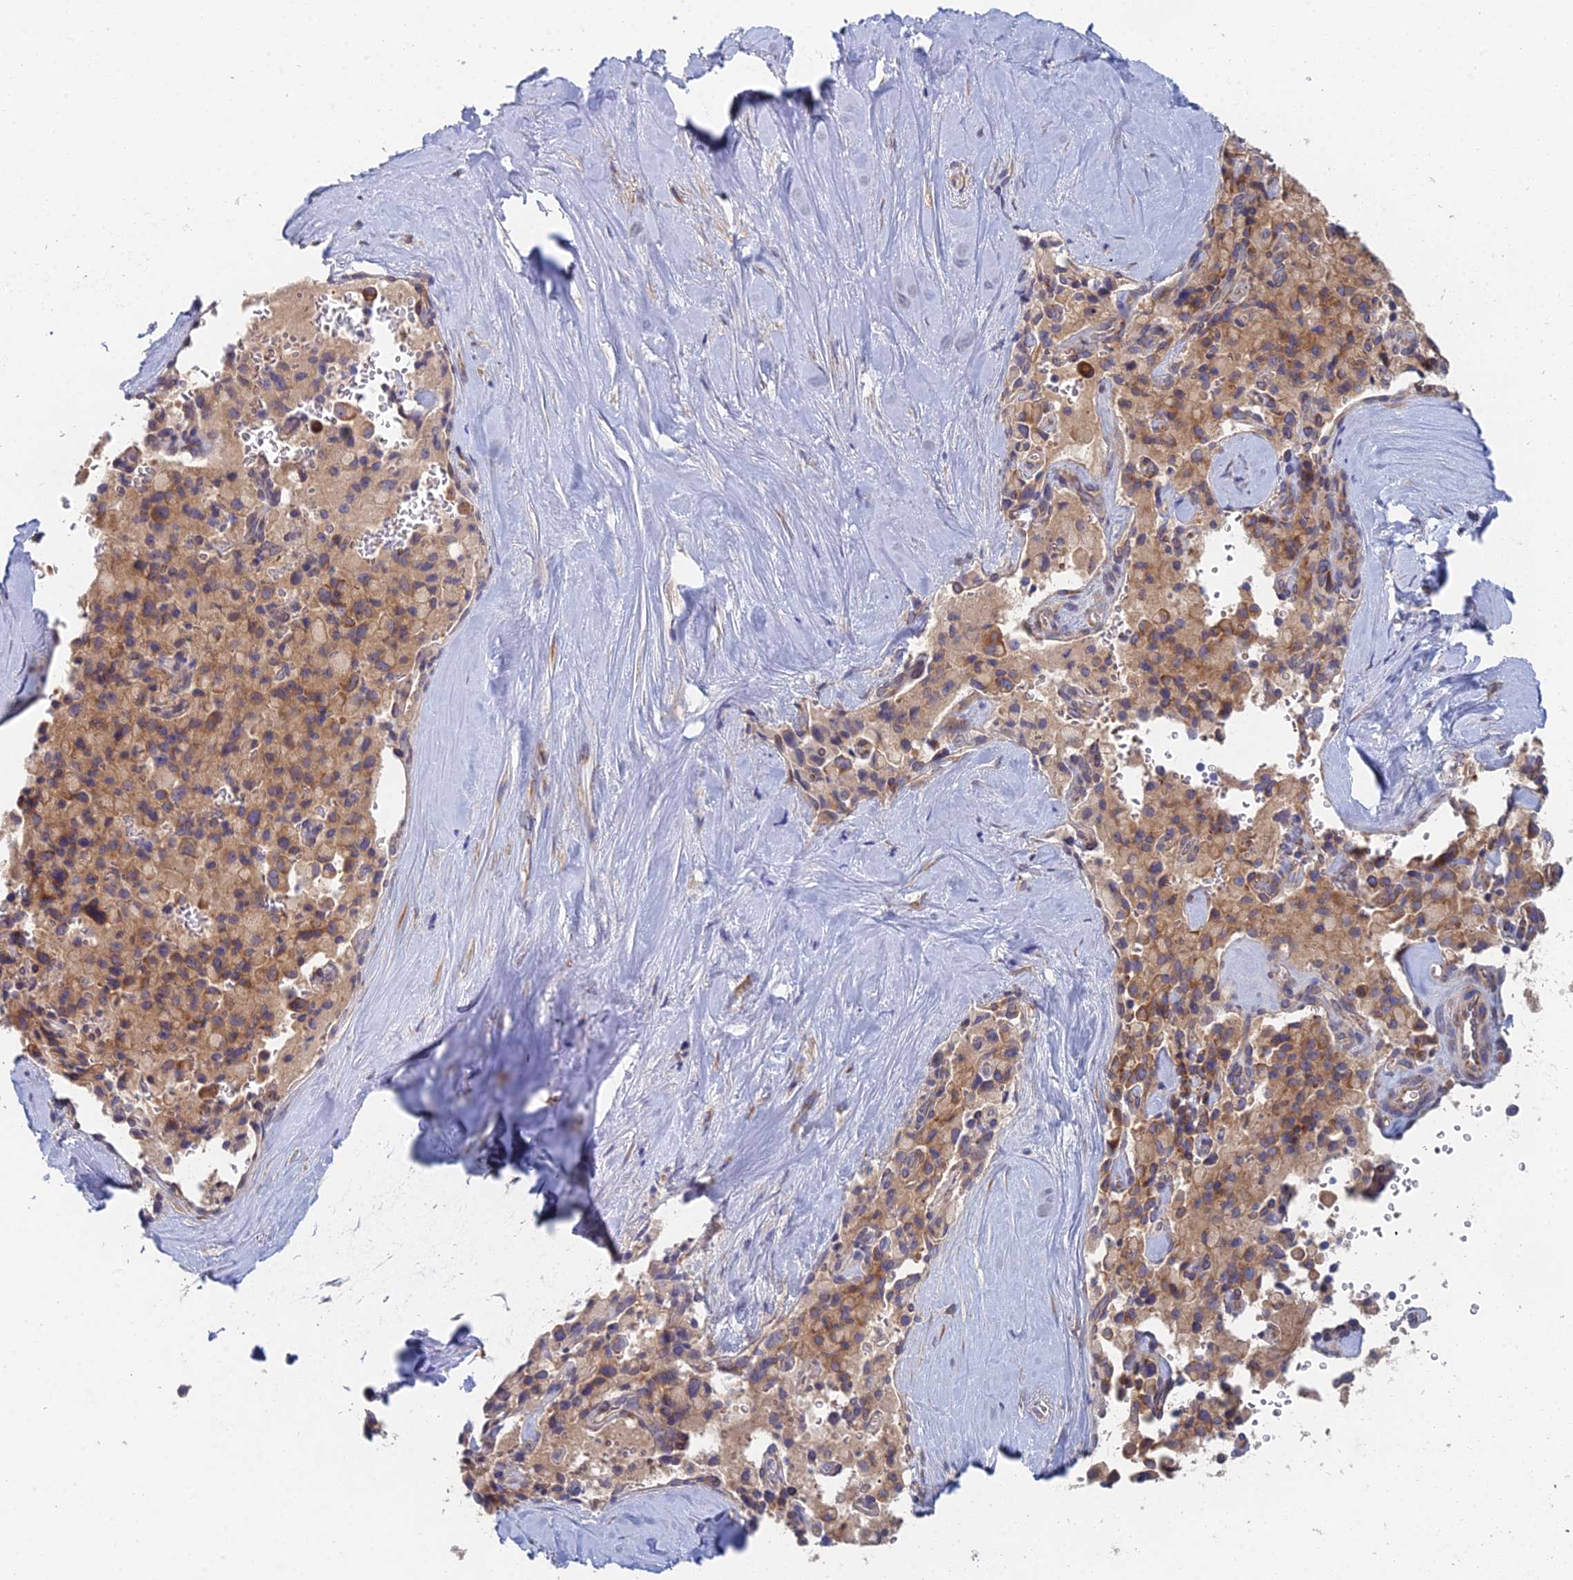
{"staining": {"intensity": "moderate", "quantity": ">75%", "location": "cytoplasmic/membranous"}, "tissue": "pancreatic cancer", "cell_type": "Tumor cells", "image_type": "cancer", "snomed": [{"axis": "morphology", "description": "Adenocarcinoma, NOS"}, {"axis": "topography", "description": "Pancreas"}], "caption": "Adenocarcinoma (pancreatic) tissue exhibits moderate cytoplasmic/membranous expression in approximately >75% of tumor cells, visualized by immunohistochemistry.", "gene": "ELOF1", "patient": {"sex": "male", "age": 65}}